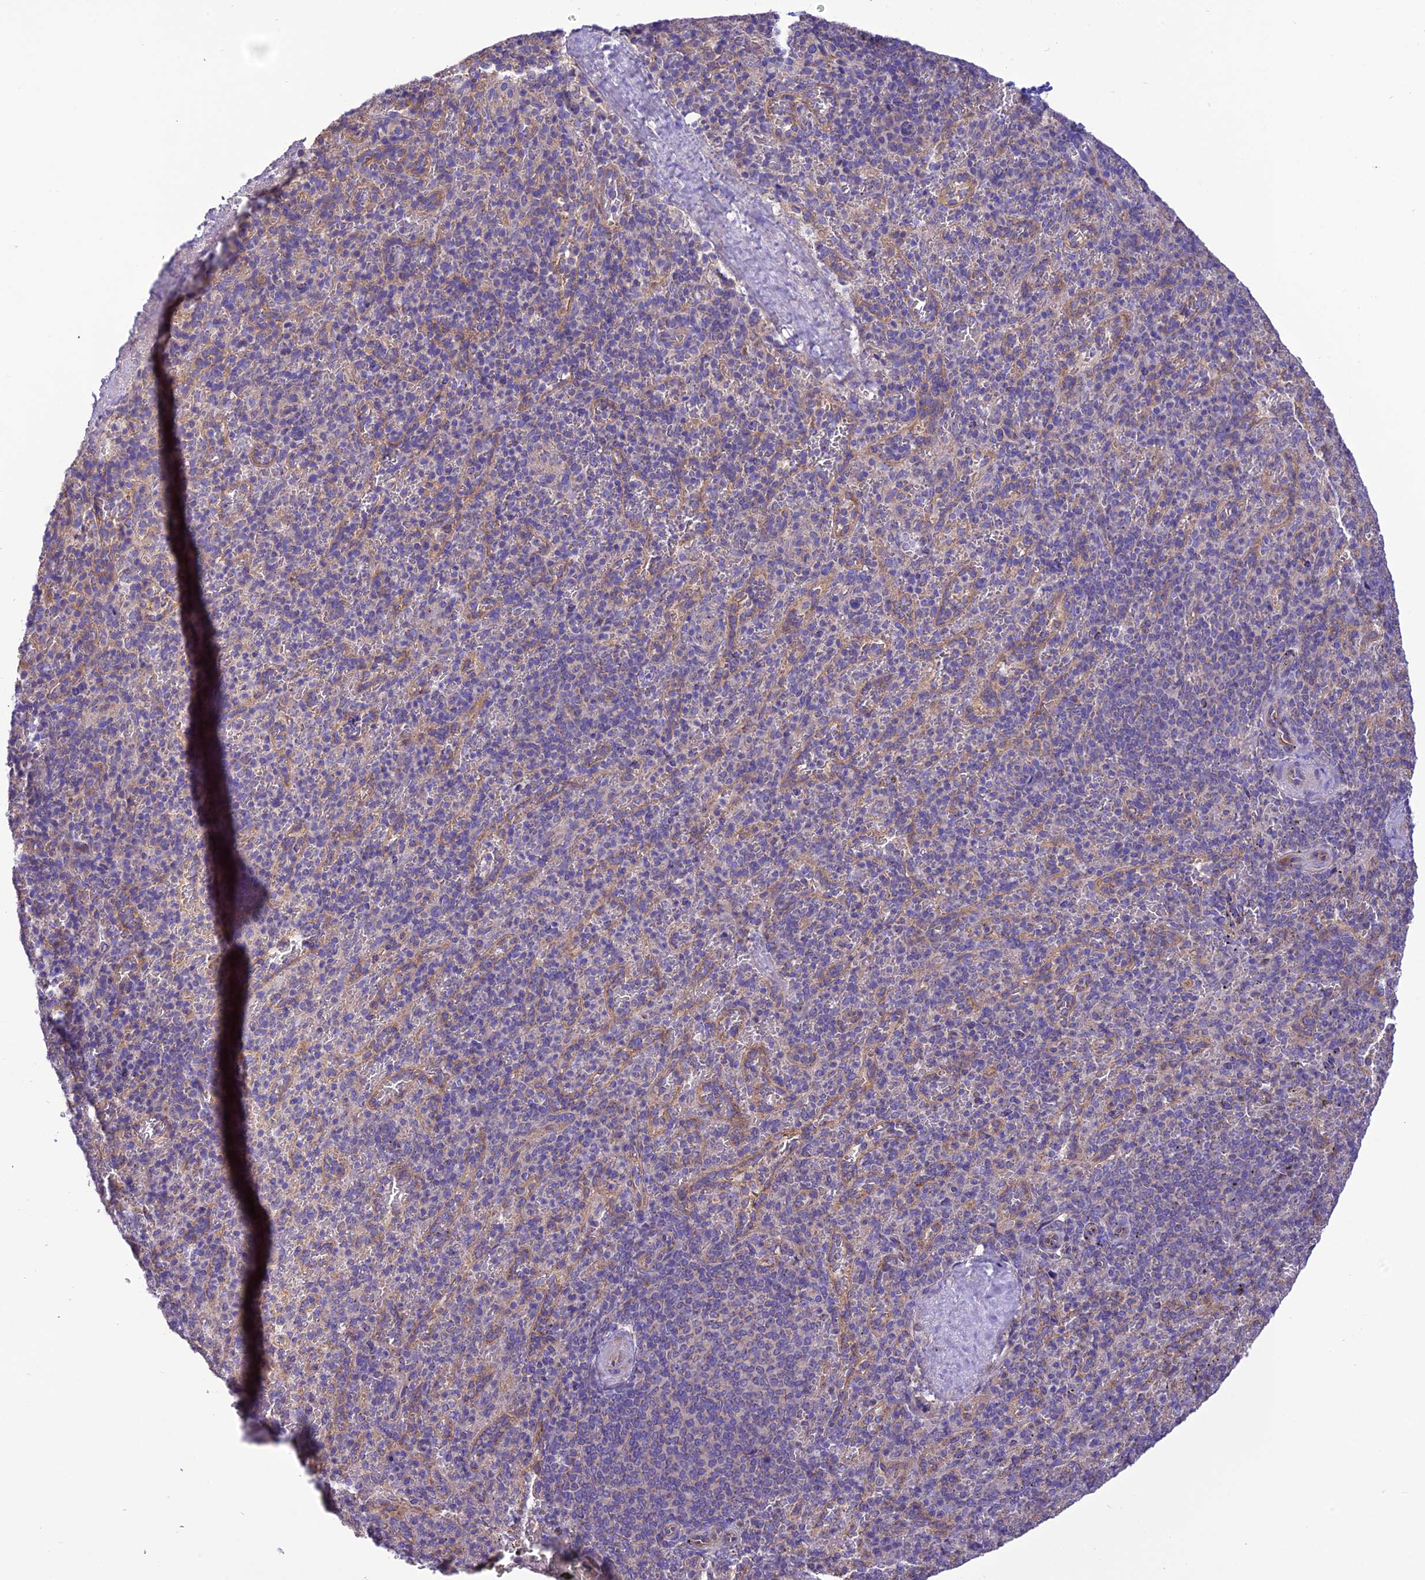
{"staining": {"intensity": "negative", "quantity": "none", "location": "none"}, "tissue": "spleen", "cell_type": "Cells in red pulp", "image_type": "normal", "snomed": [{"axis": "morphology", "description": "Normal tissue, NOS"}, {"axis": "topography", "description": "Spleen"}], "caption": "High magnification brightfield microscopy of unremarkable spleen stained with DAB (3,3'-diaminobenzidine) (brown) and counterstained with hematoxylin (blue): cells in red pulp show no significant staining. (DAB (3,3'-diaminobenzidine) immunohistochemistry with hematoxylin counter stain).", "gene": "MAP3K12", "patient": {"sex": "male", "age": 82}}